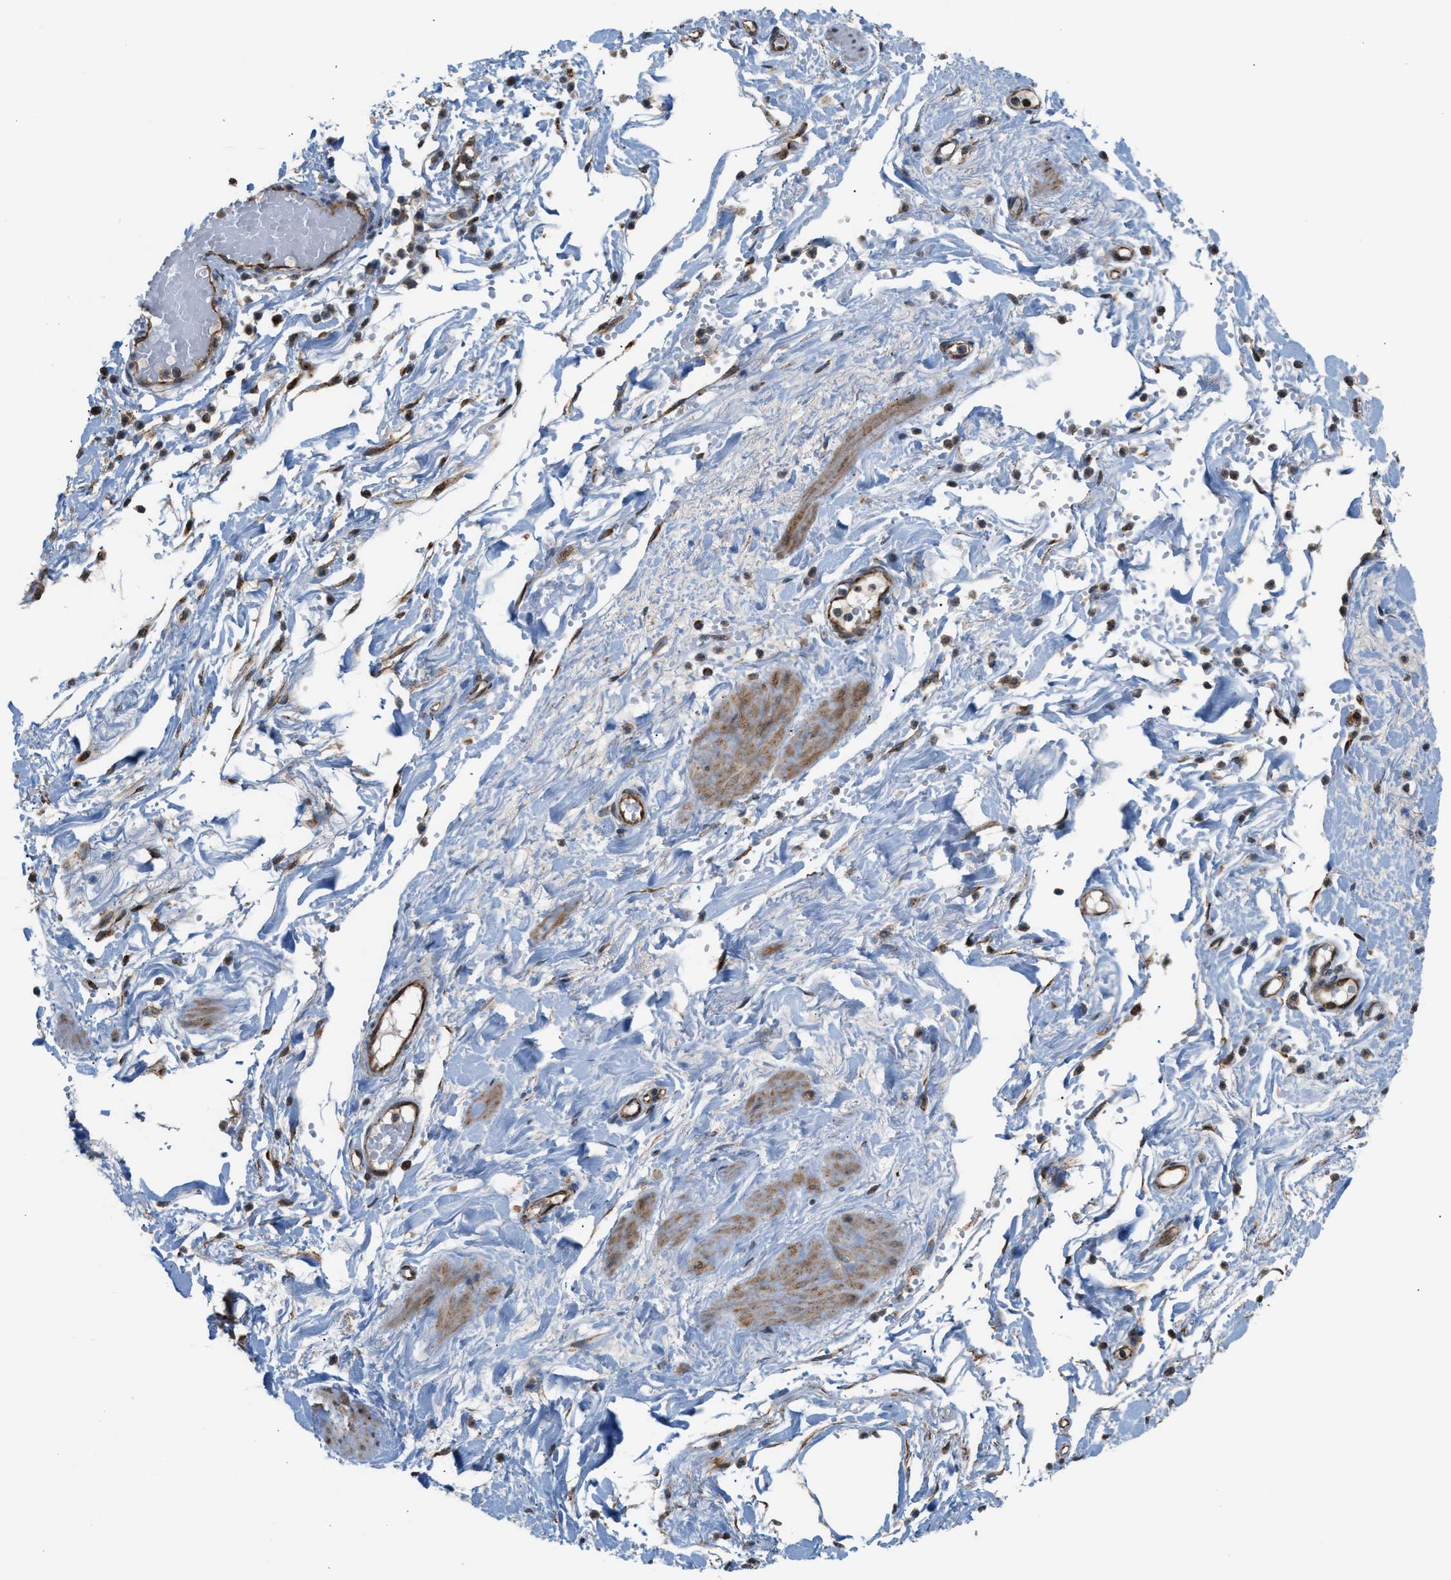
{"staining": {"intensity": "strong", "quantity": ">75%", "location": "cytoplasmic/membranous"}, "tissue": "adipose tissue", "cell_type": "Adipocytes", "image_type": "normal", "snomed": [{"axis": "morphology", "description": "Normal tissue, NOS"}, {"axis": "topography", "description": "Soft tissue"}], "caption": "The immunohistochemical stain labels strong cytoplasmic/membranous expression in adipocytes of benign adipose tissue. (DAB (3,3'-diaminobenzidine) IHC, brown staining for protein, blue staining for nuclei).", "gene": "SGSM2", "patient": {"sex": "male", "age": 72}}